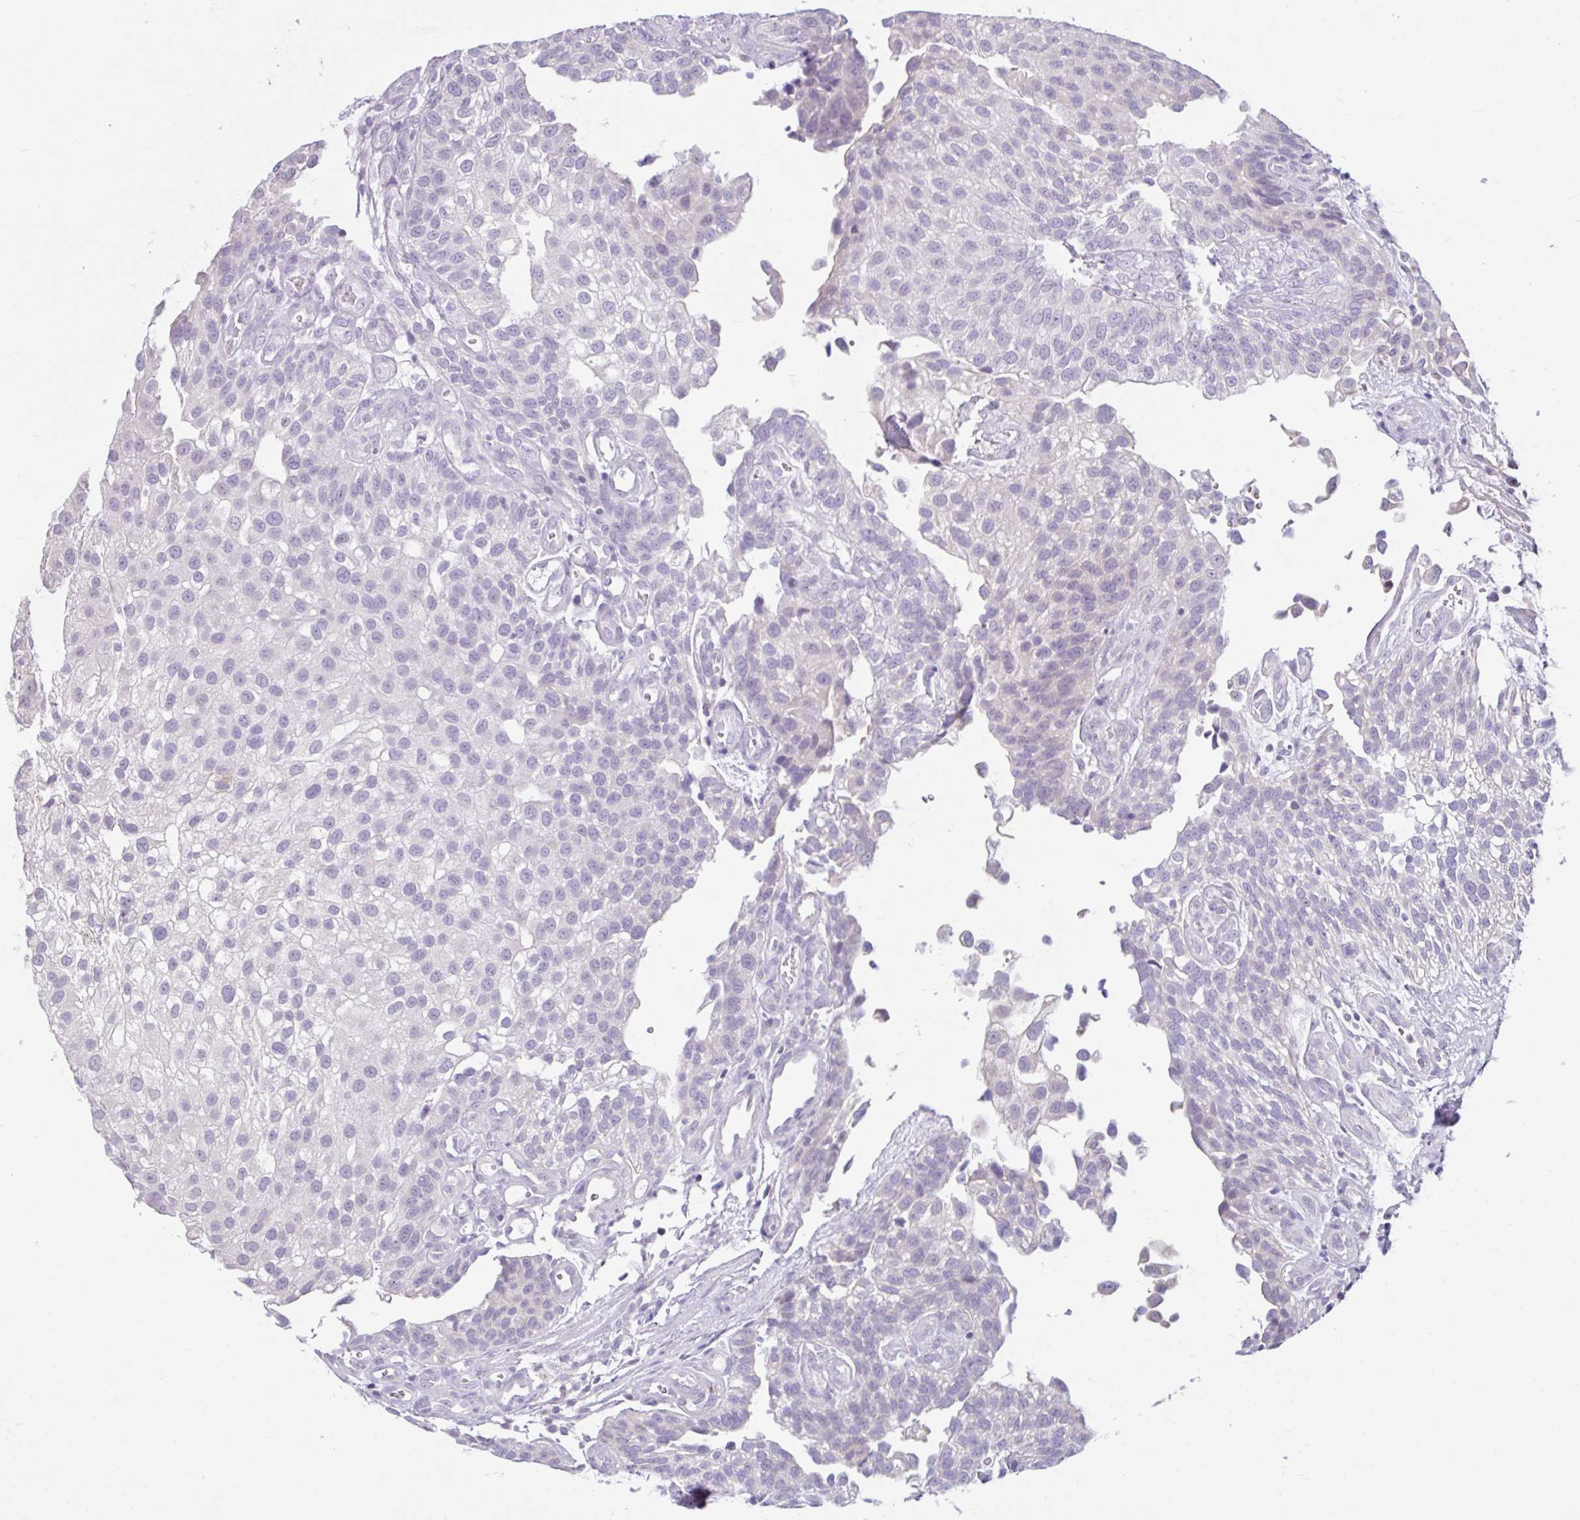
{"staining": {"intensity": "negative", "quantity": "none", "location": "none"}, "tissue": "urothelial cancer", "cell_type": "Tumor cells", "image_type": "cancer", "snomed": [{"axis": "morphology", "description": "Urothelial carcinoma, NOS"}, {"axis": "topography", "description": "Urinary bladder"}], "caption": "DAB (3,3'-diaminobenzidine) immunohistochemical staining of transitional cell carcinoma displays no significant positivity in tumor cells. (Immunohistochemistry, brightfield microscopy, high magnification).", "gene": "CDH19", "patient": {"sex": "male", "age": 87}}